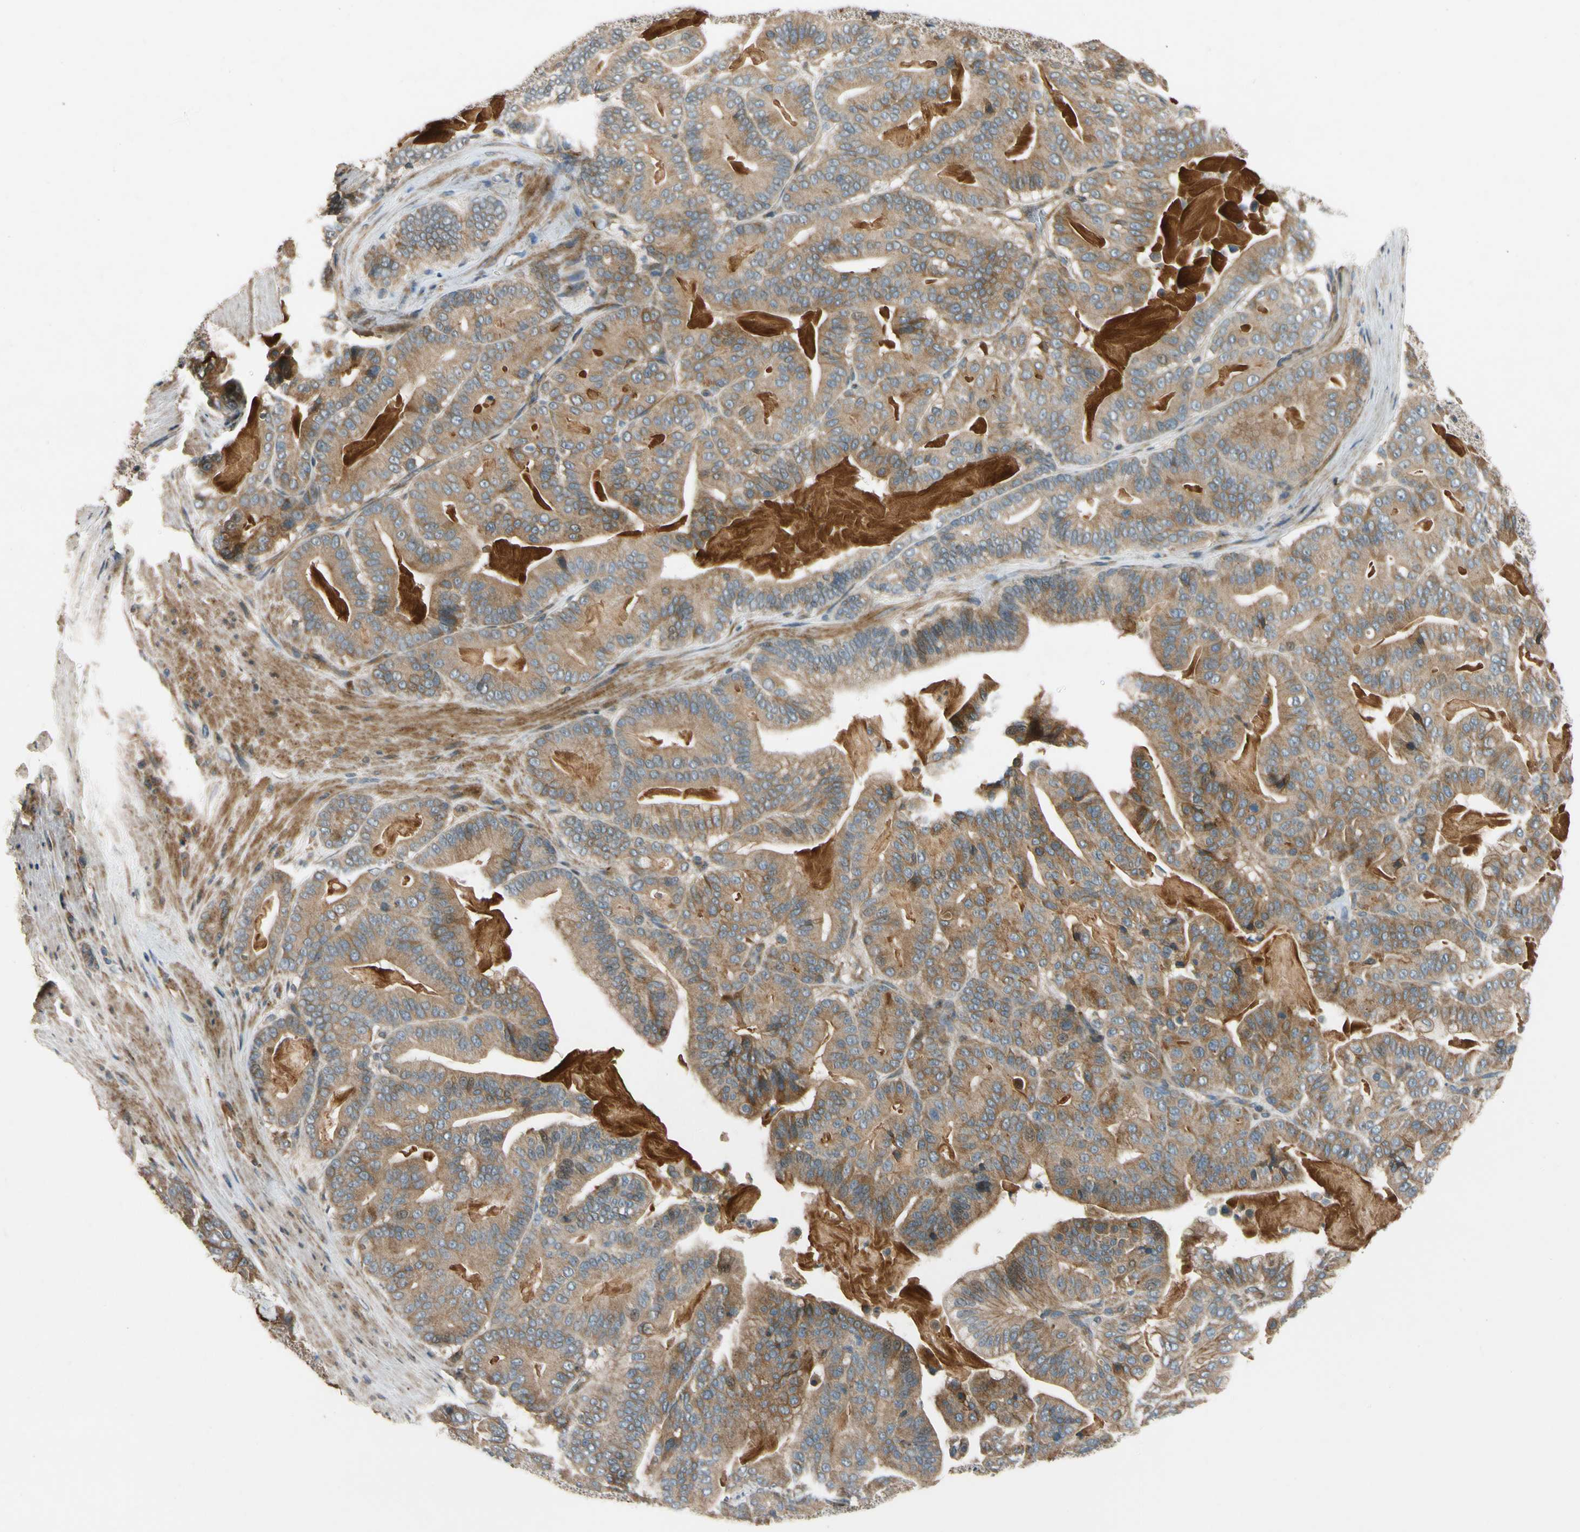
{"staining": {"intensity": "moderate", "quantity": ">75%", "location": "cytoplasmic/membranous"}, "tissue": "pancreatic cancer", "cell_type": "Tumor cells", "image_type": "cancer", "snomed": [{"axis": "morphology", "description": "Adenocarcinoma, NOS"}, {"axis": "topography", "description": "Pancreas"}], "caption": "Adenocarcinoma (pancreatic) was stained to show a protein in brown. There is medium levels of moderate cytoplasmic/membranous expression in about >75% of tumor cells.", "gene": "MST1R", "patient": {"sex": "male", "age": 63}}